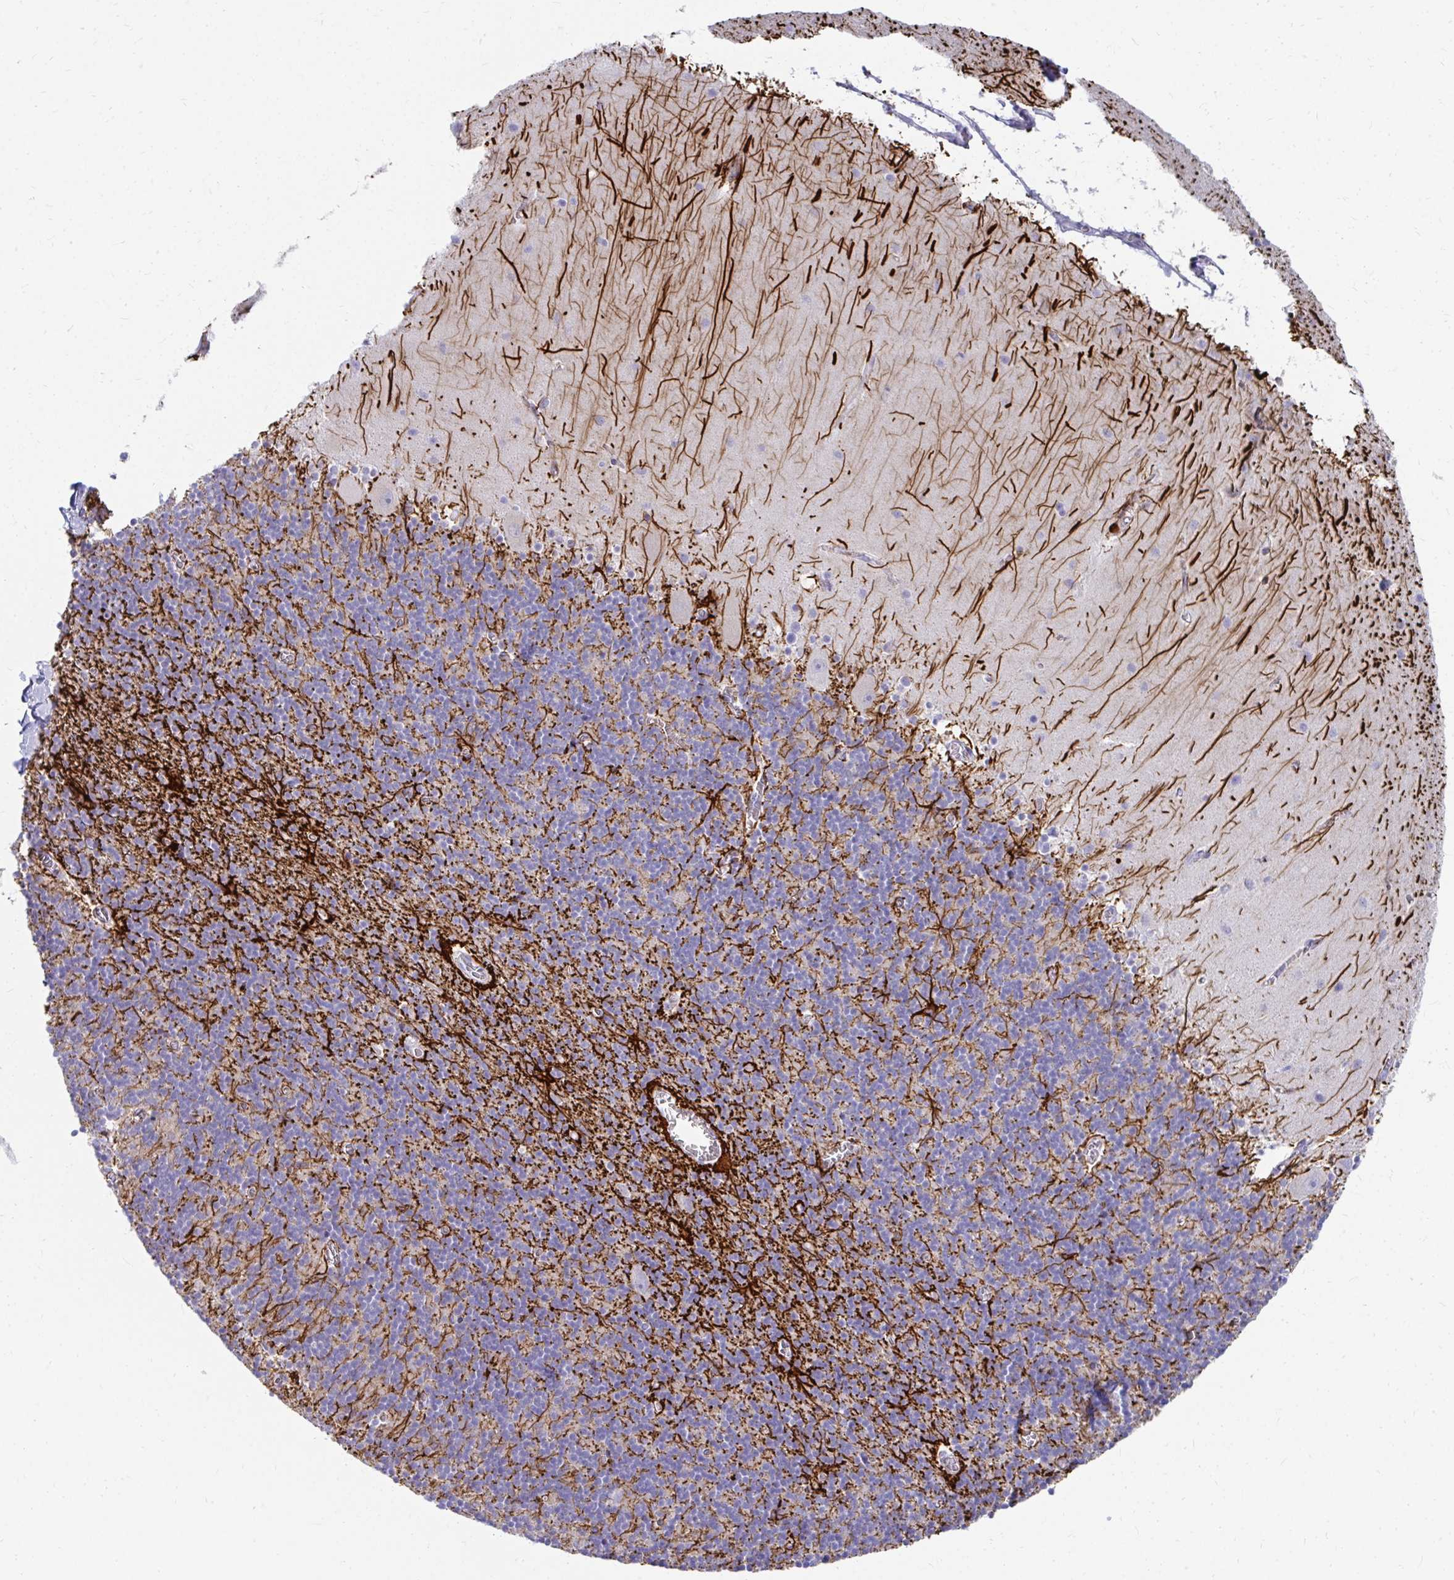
{"staining": {"intensity": "strong", "quantity": "<25%", "location": "cytoplasmic/membranous"}, "tissue": "cerebellum", "cell_type": "Cells in granular layer", "image_type": "normal", "snomed": [{"axis": "morphology", "description": "Normal tissue, NOS"}, {"axis": "topography", "description": "Cerebellum"}], "caption": "DAB (3,3'-diaminobenzidine) immunohistochemical staining of unremarkable cerebellum demonstrates strong cytoplasmic/membranous protein positivity in approximately <25% of cells in granular layer.", "gene": "C19orf81", "patient": {"sex": "male", "age": 70}}